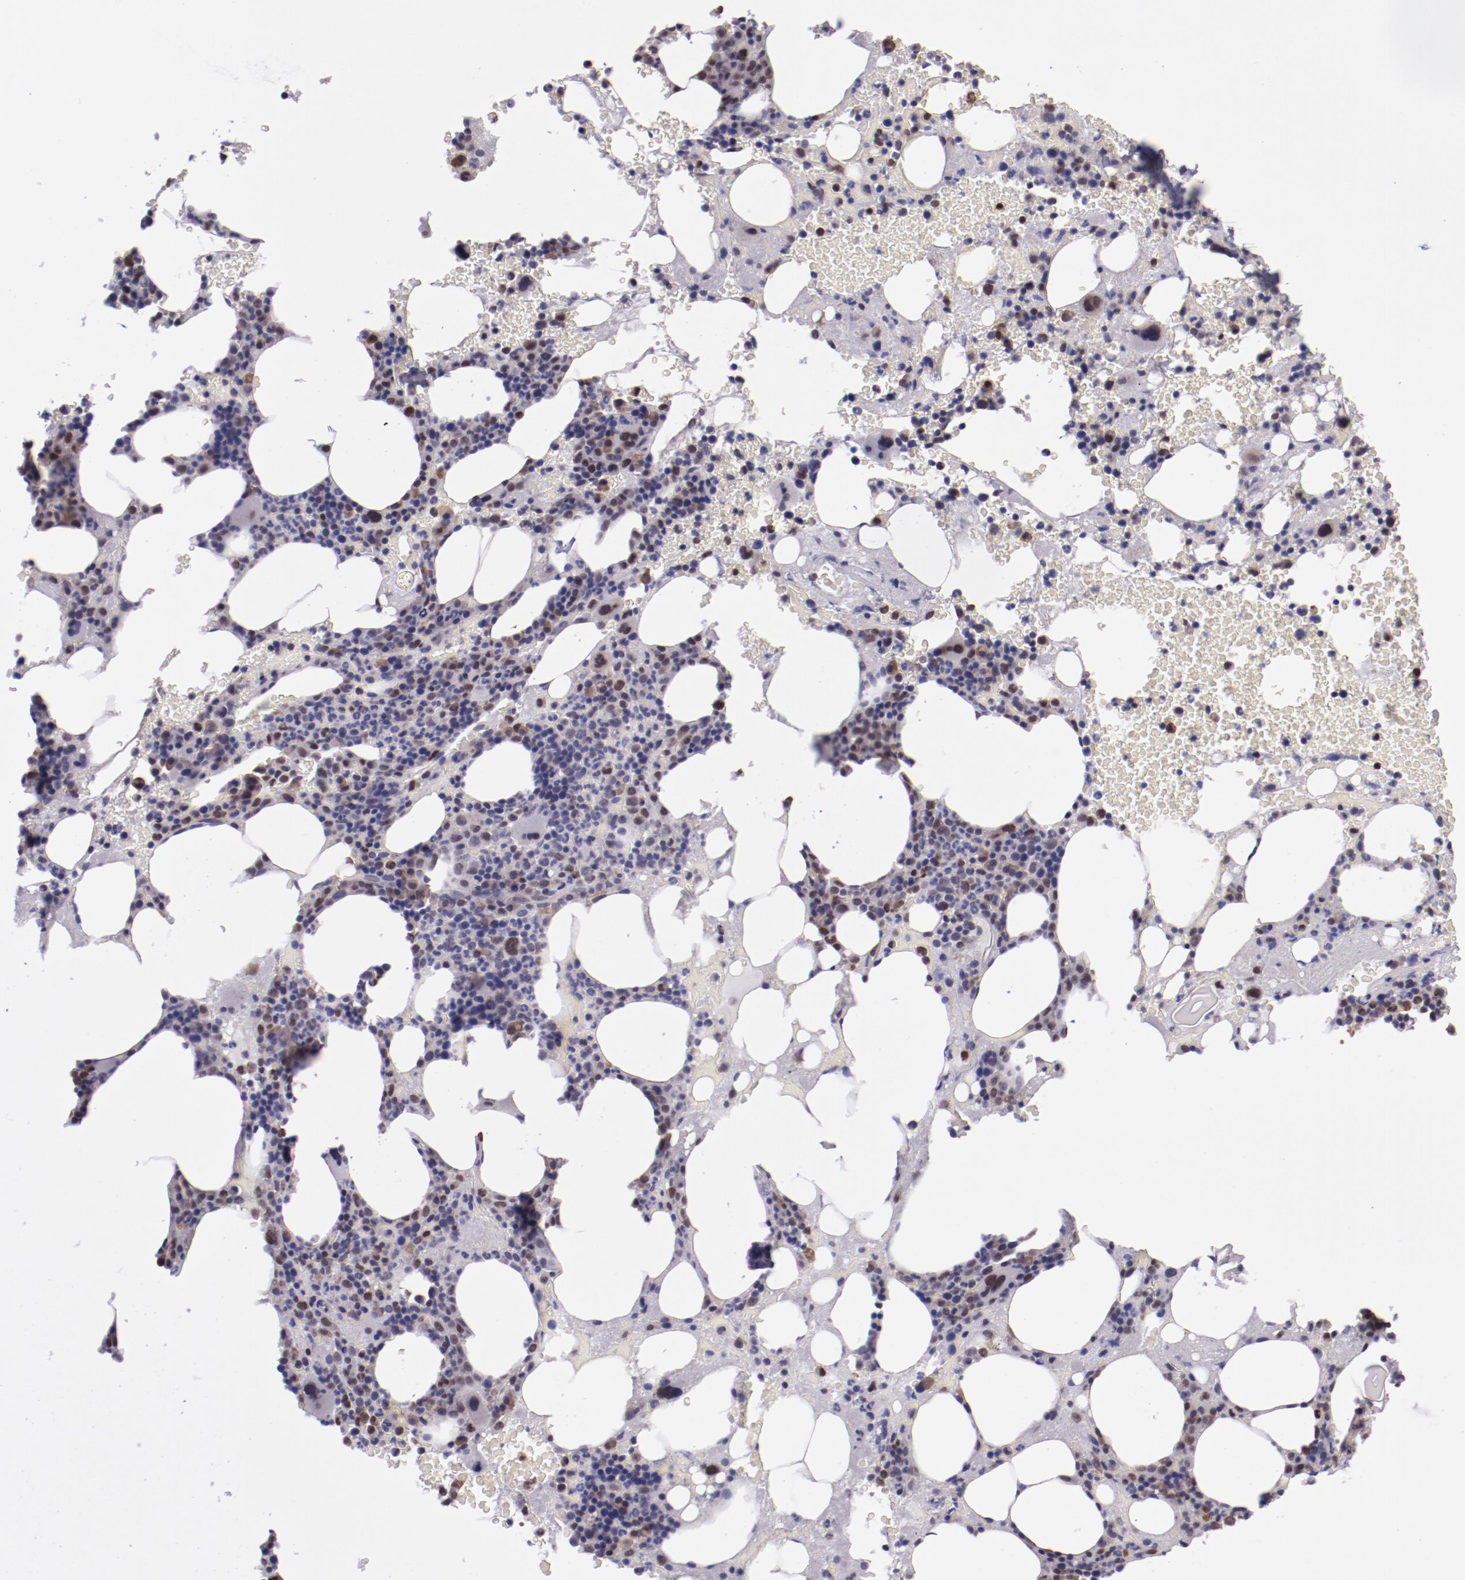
{"staining": {"intensity": "weak", "quantity": "25%-75%", "location": "cytoplasmic/membranous"}, "tissue": "bone marrow", "cell_type": "Hematopoietic cells", "image_type": "normal", "snomed": [{"axis": "morphology", "description": "Normal tissue, NOS"}, {"axis": "topography", "description": "Bone marrow"}], "caption": "The photomicrograph displays staining of benign bone marrow, revealing weak cytoplasmic/membranous protein expression (brown color) within hematopoietic cells.", "gene": "ELF1", "patient": {"sex": "male", "age": 82}}